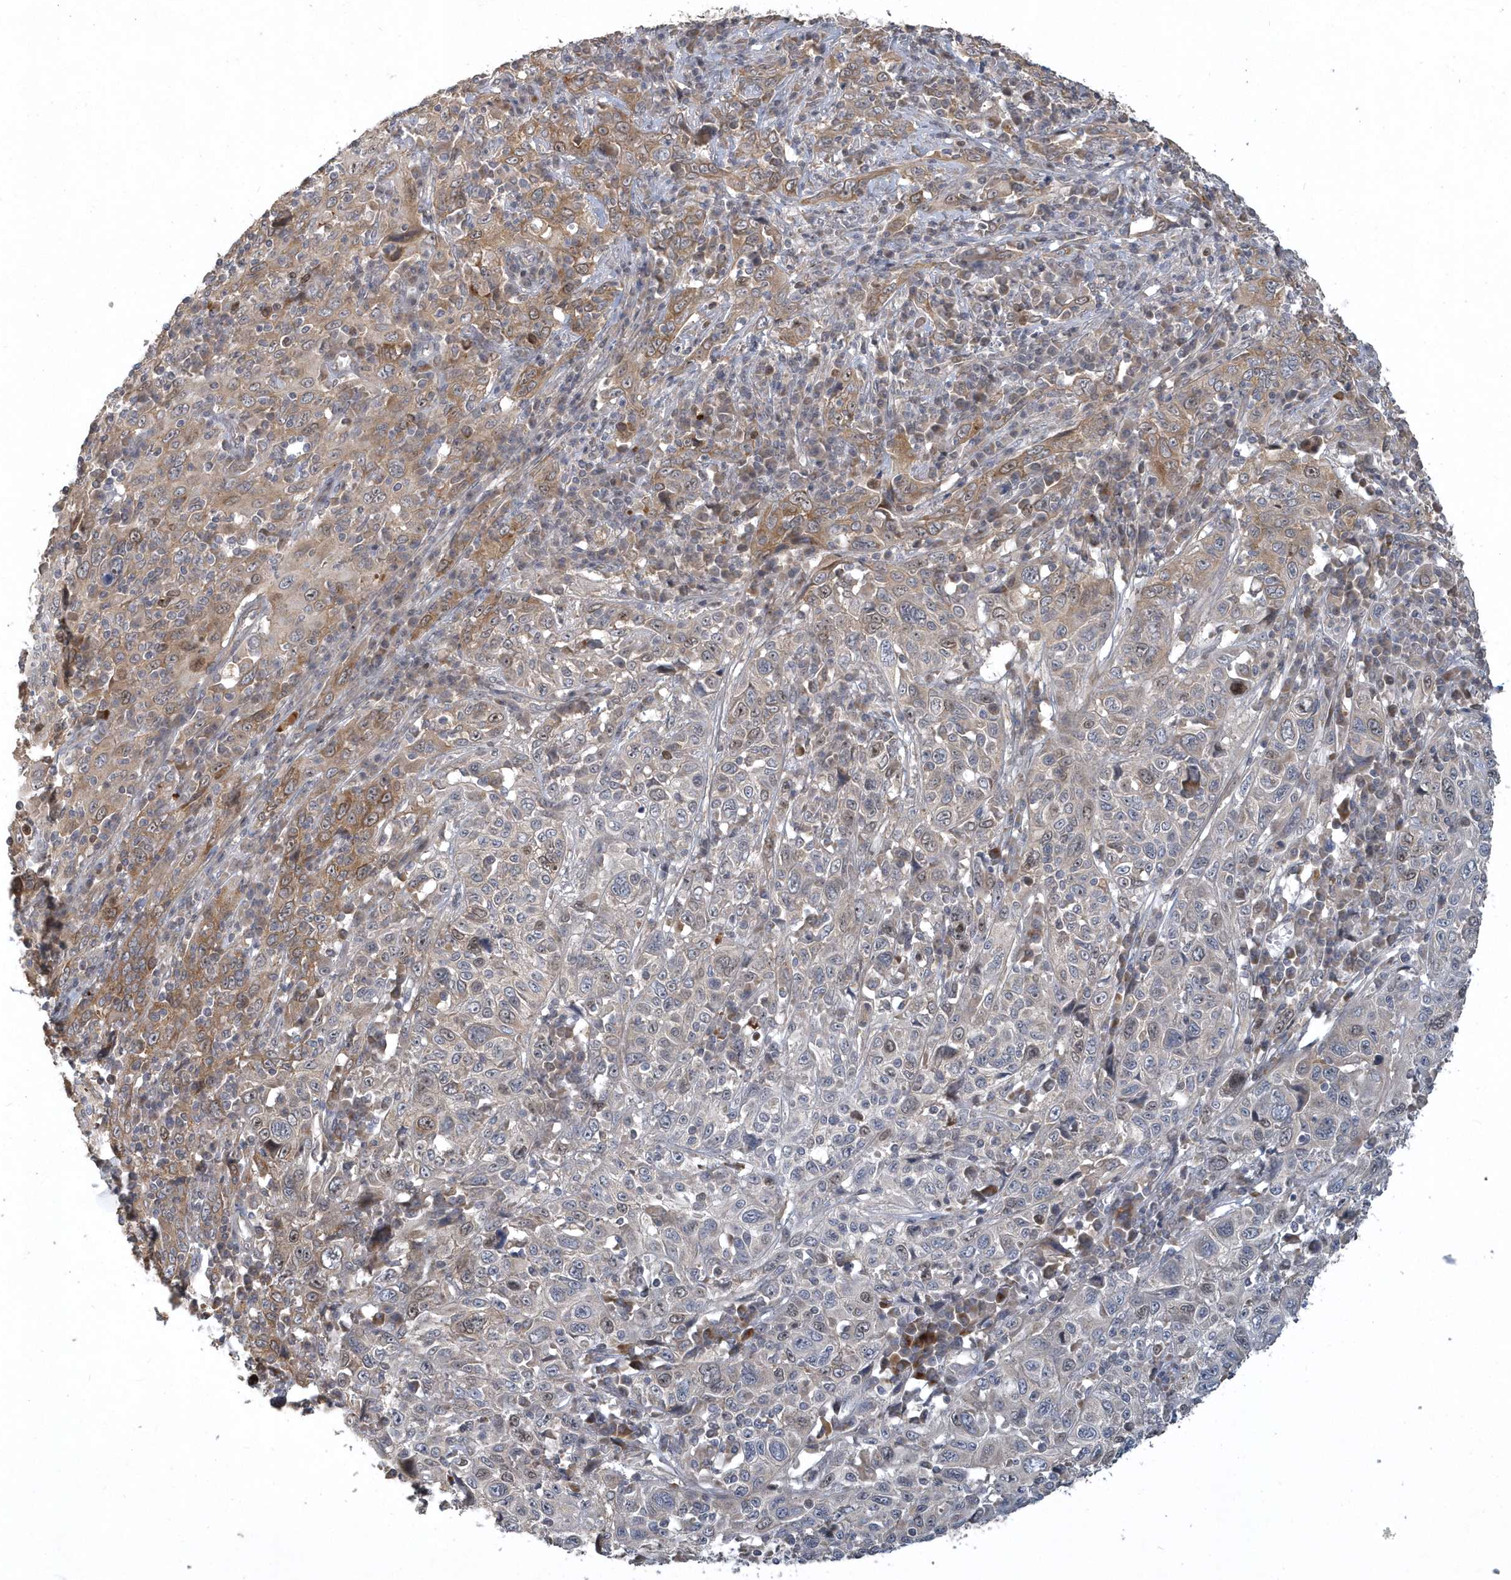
{"staining": {"intensity": "moderate", "quantity": "25%-75%", "location": "cytoplasmic/membranous"}, "tissue": "cervical cancer", "cell_type": "Tumor cells", "image_type": "cancer", "snomed": [{"axis": "morphology", "description": "Squamous cell carcinoma, NOS"}, {"axis": "topography", "description": "Cervix"}], "caption": "Cervical squamous cell carcinoma stained with immunohistochemistry shows moderate cytoplasmic/membranous expression in approximately 25%-75% of tumor cells.", "gene": "TRAIP", "patient": {"sex": "female", "age": 46}}